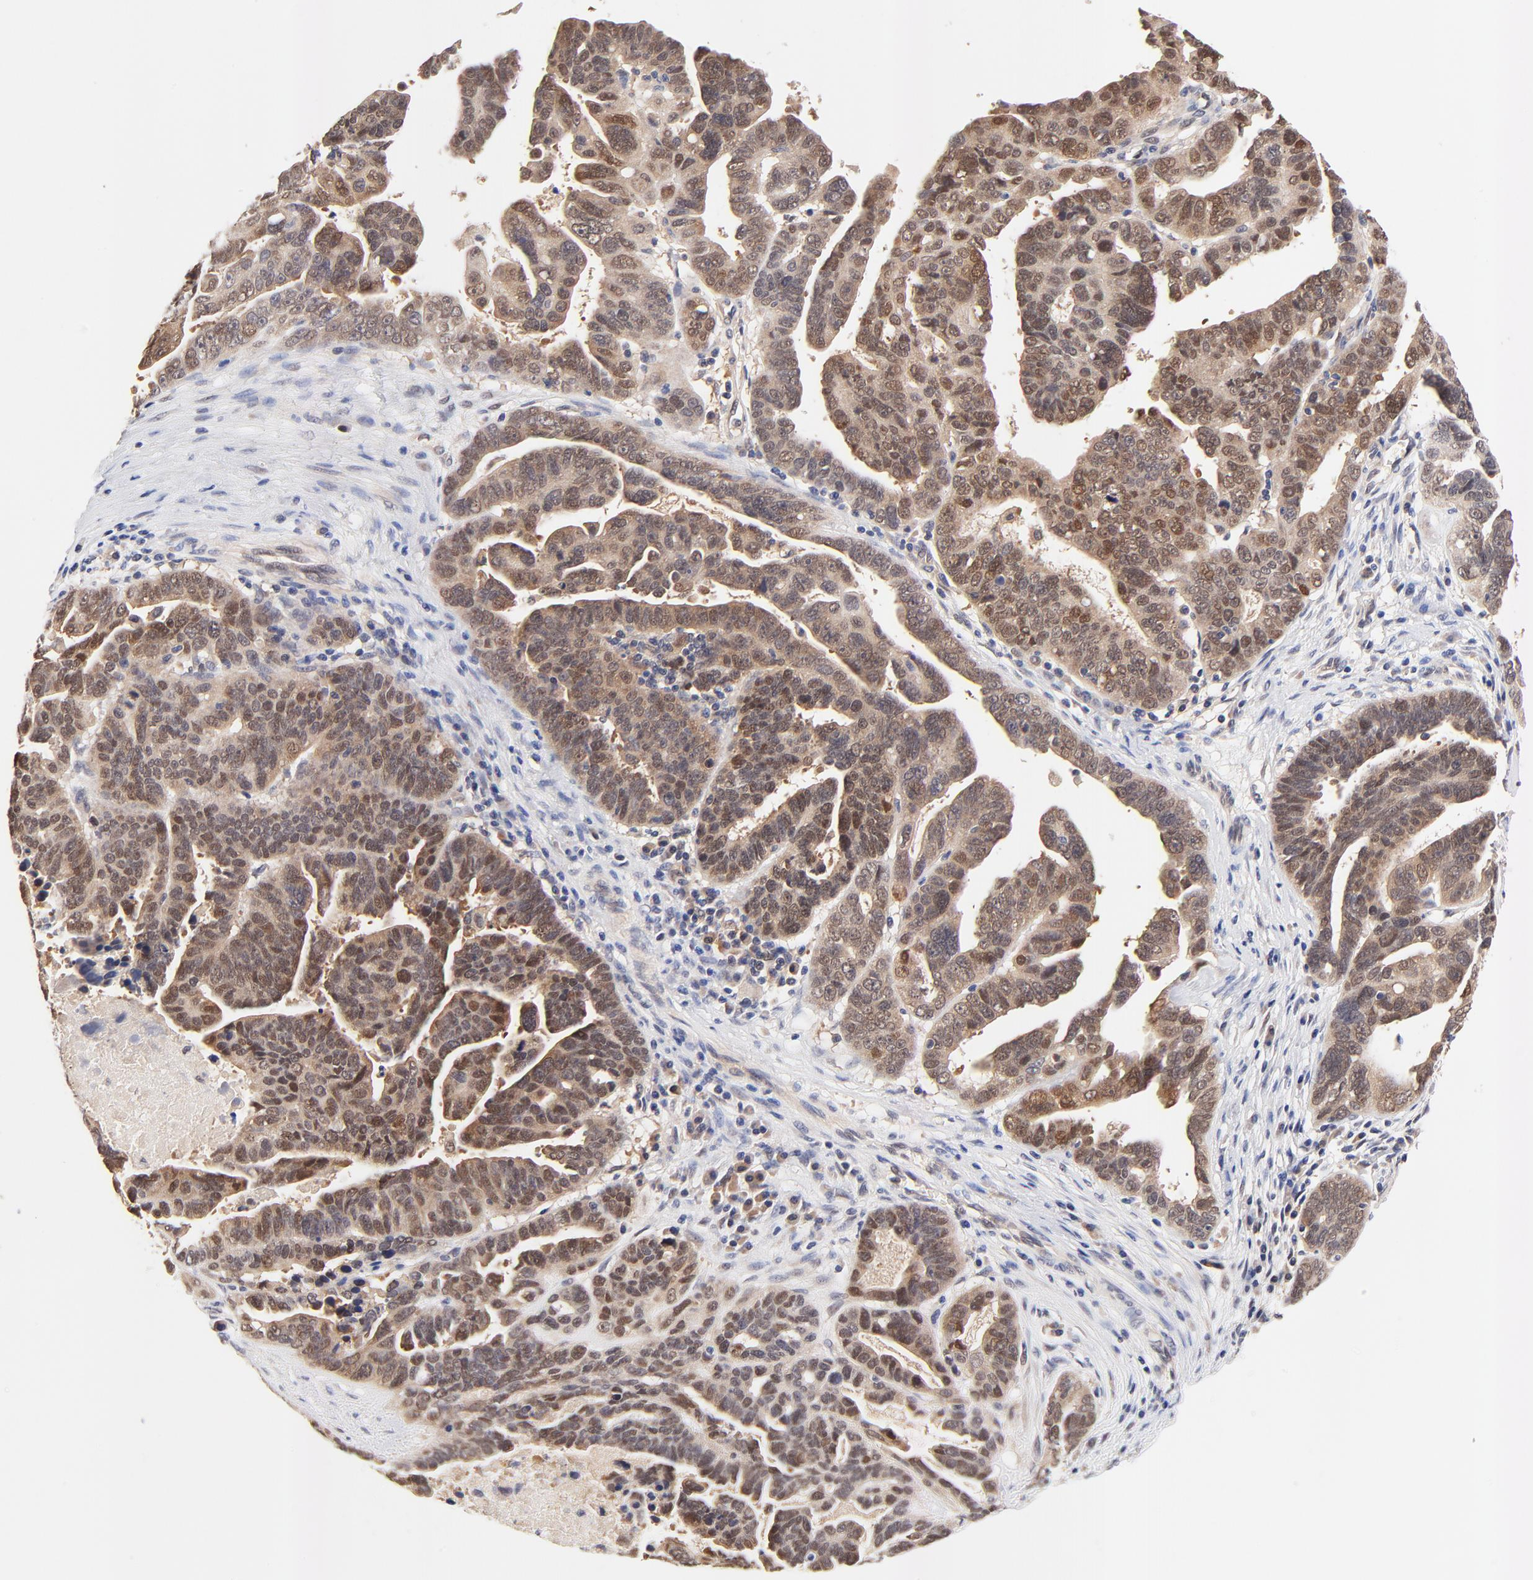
{"staining": {"intensity": "moderate", "quantity": ">75%", "location": "cytoplasmic/membranous,nuclear"}, "tissue": "ovarian cancer", "cell_type": "Tumor cells", "image_type": "cancer", "snomed": [{"axis": "morphology", "description": "Carcinoma, endometroid"}, {"axis": "morphology", "description": "Cystadenocarcinoma, serous, NOS"}, {"axis": "topography", "description": "Ovary"}], "caption": "Endometroid carcinoma (ovarian) was stained to show a protein in brown. There is medium levels of moderate cytoplasmic/membranous and nuclear positivity in approximately >75% of tumor cells.", "gene": "TXNL1", "patient": {"sex": "female", "age": 45}}